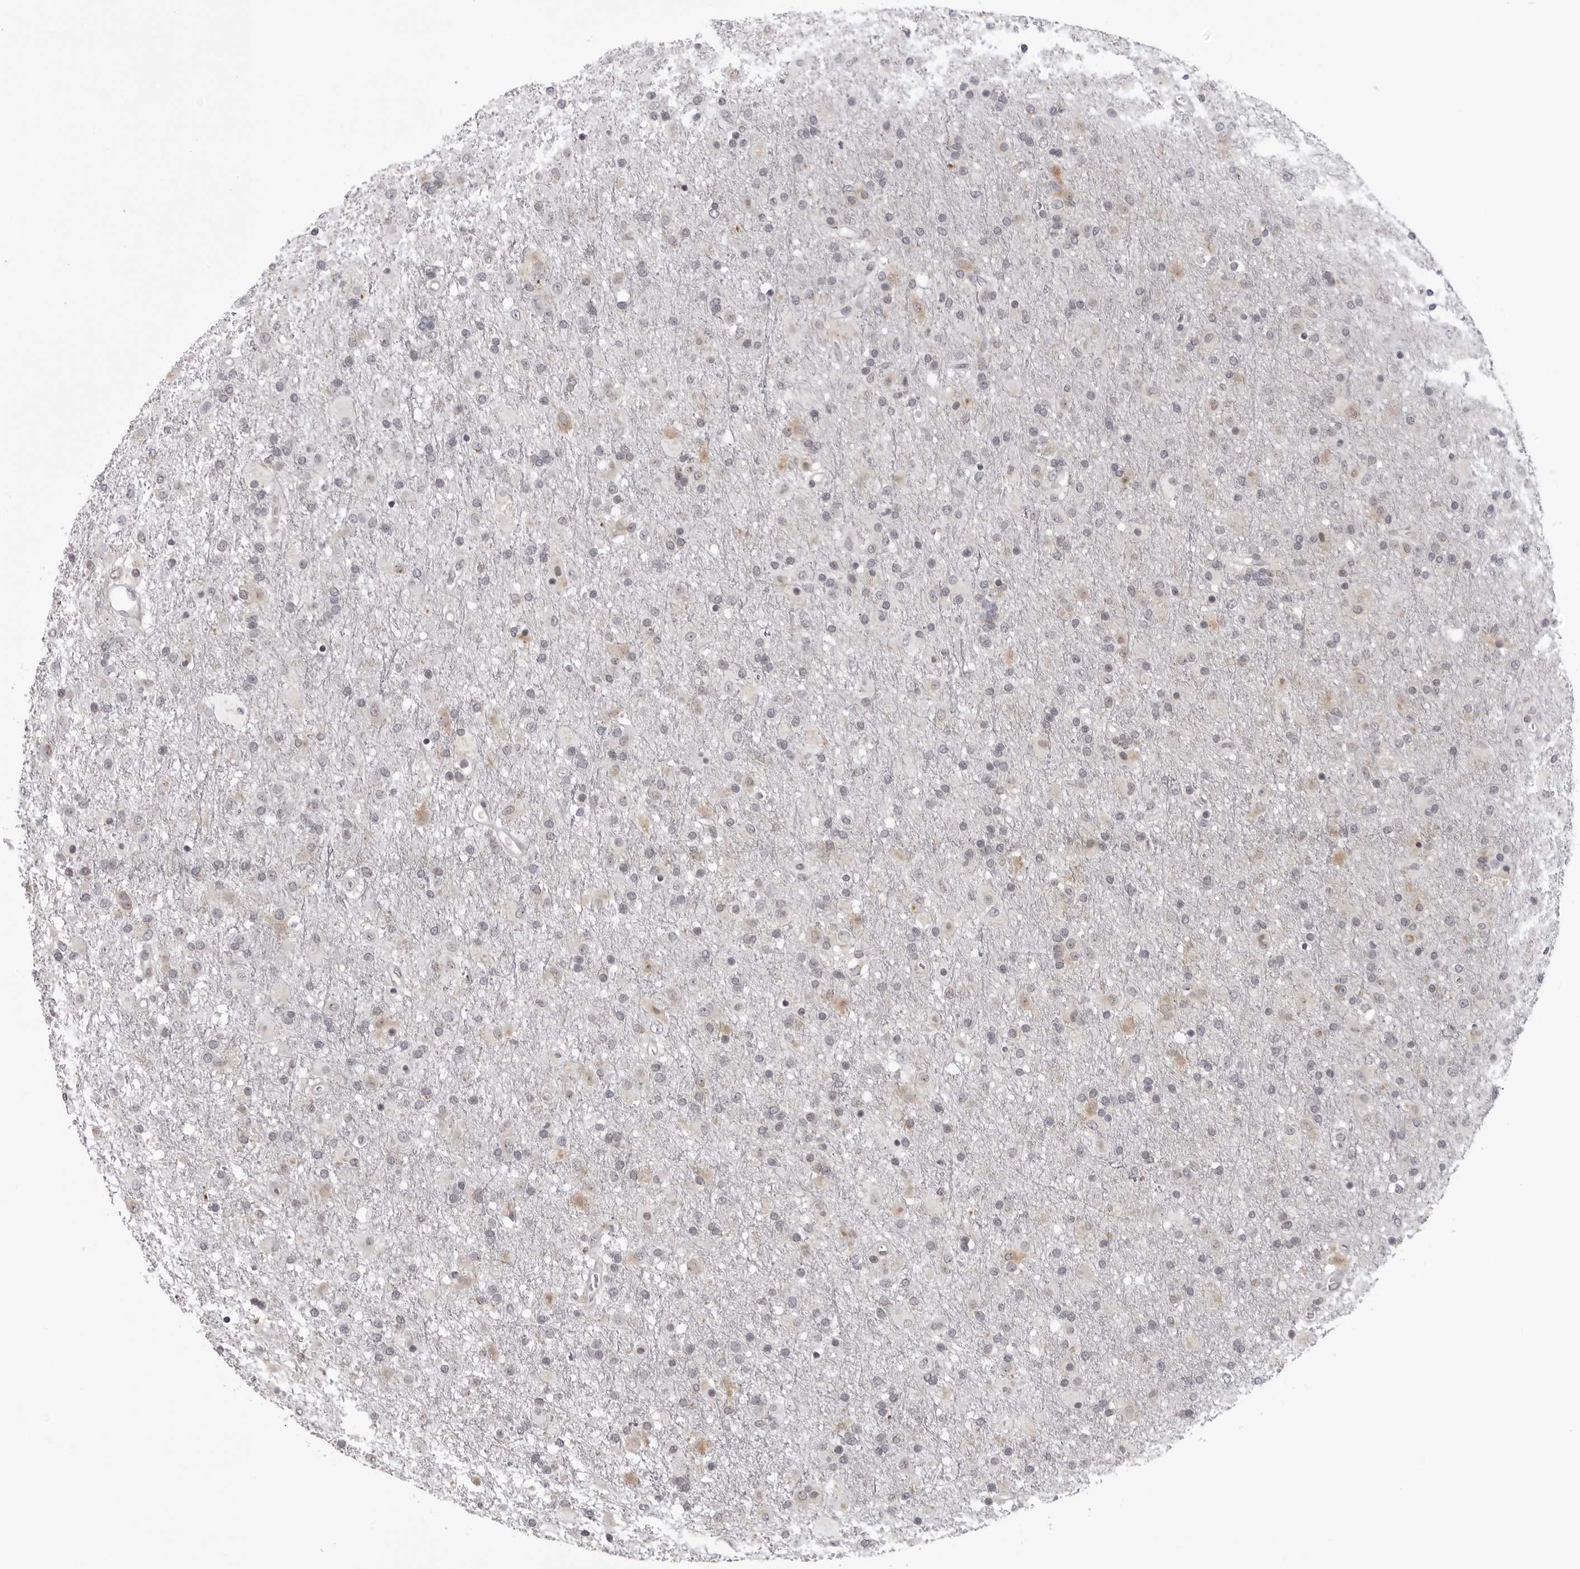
{"staining": {"intensity": "negative", "quantity": "none", "location": "none"}, "tissue": "glioma", "cell_type": "Tumor cells", "image_type": "cancer", "snomed": [{"axis": "morphology", "description": "Glioma, malignant, Low grade"}, {"axis": "topography", "description": "Brain"}], "caption": "The image shows no staining of tumor cells in glioma.", "gene": "MRPS15", "patient": {"sex": "male", "age": 65}}